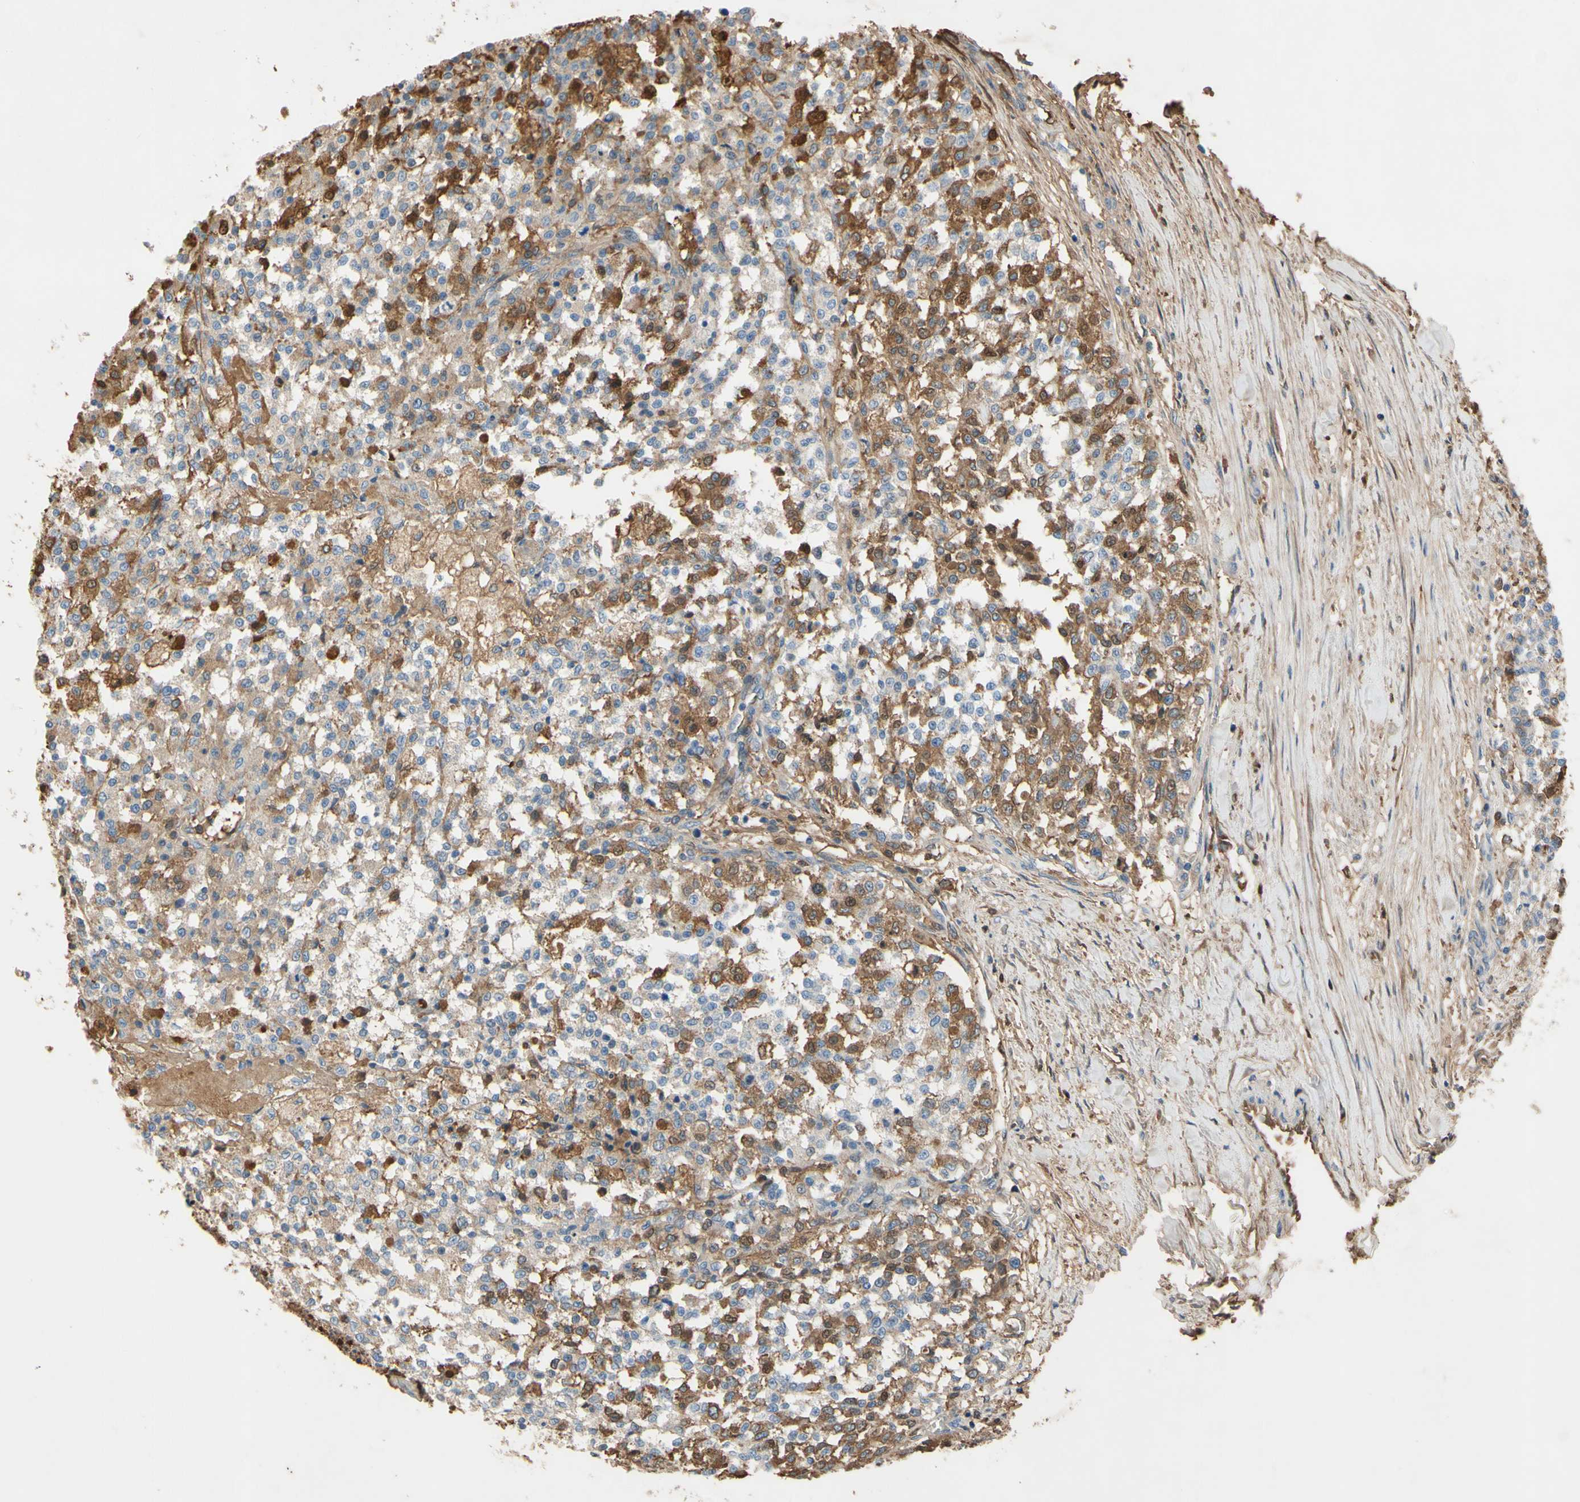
{"staining": {"intensity": "moderate", "quantity": "25%-75%", "location": "cytoplasmic/membranous"}, "tissue": "testis cancer", "cell_type": "Tumor cells", "image_type": "cancer", "snomed": [{"axis": "morphology", "description": "Seminoma, NOS"}, {"axis": "topography", "description": "Testis"}], "caption": "Human testis cancer (seminoma) stained for a protein (brown) shows moderate cytoplasmic/membranous positive expression in about 25%-75% of tumor cells.", "gene": "TIMP2", "patient": {"sex": "male", "age": 59}}